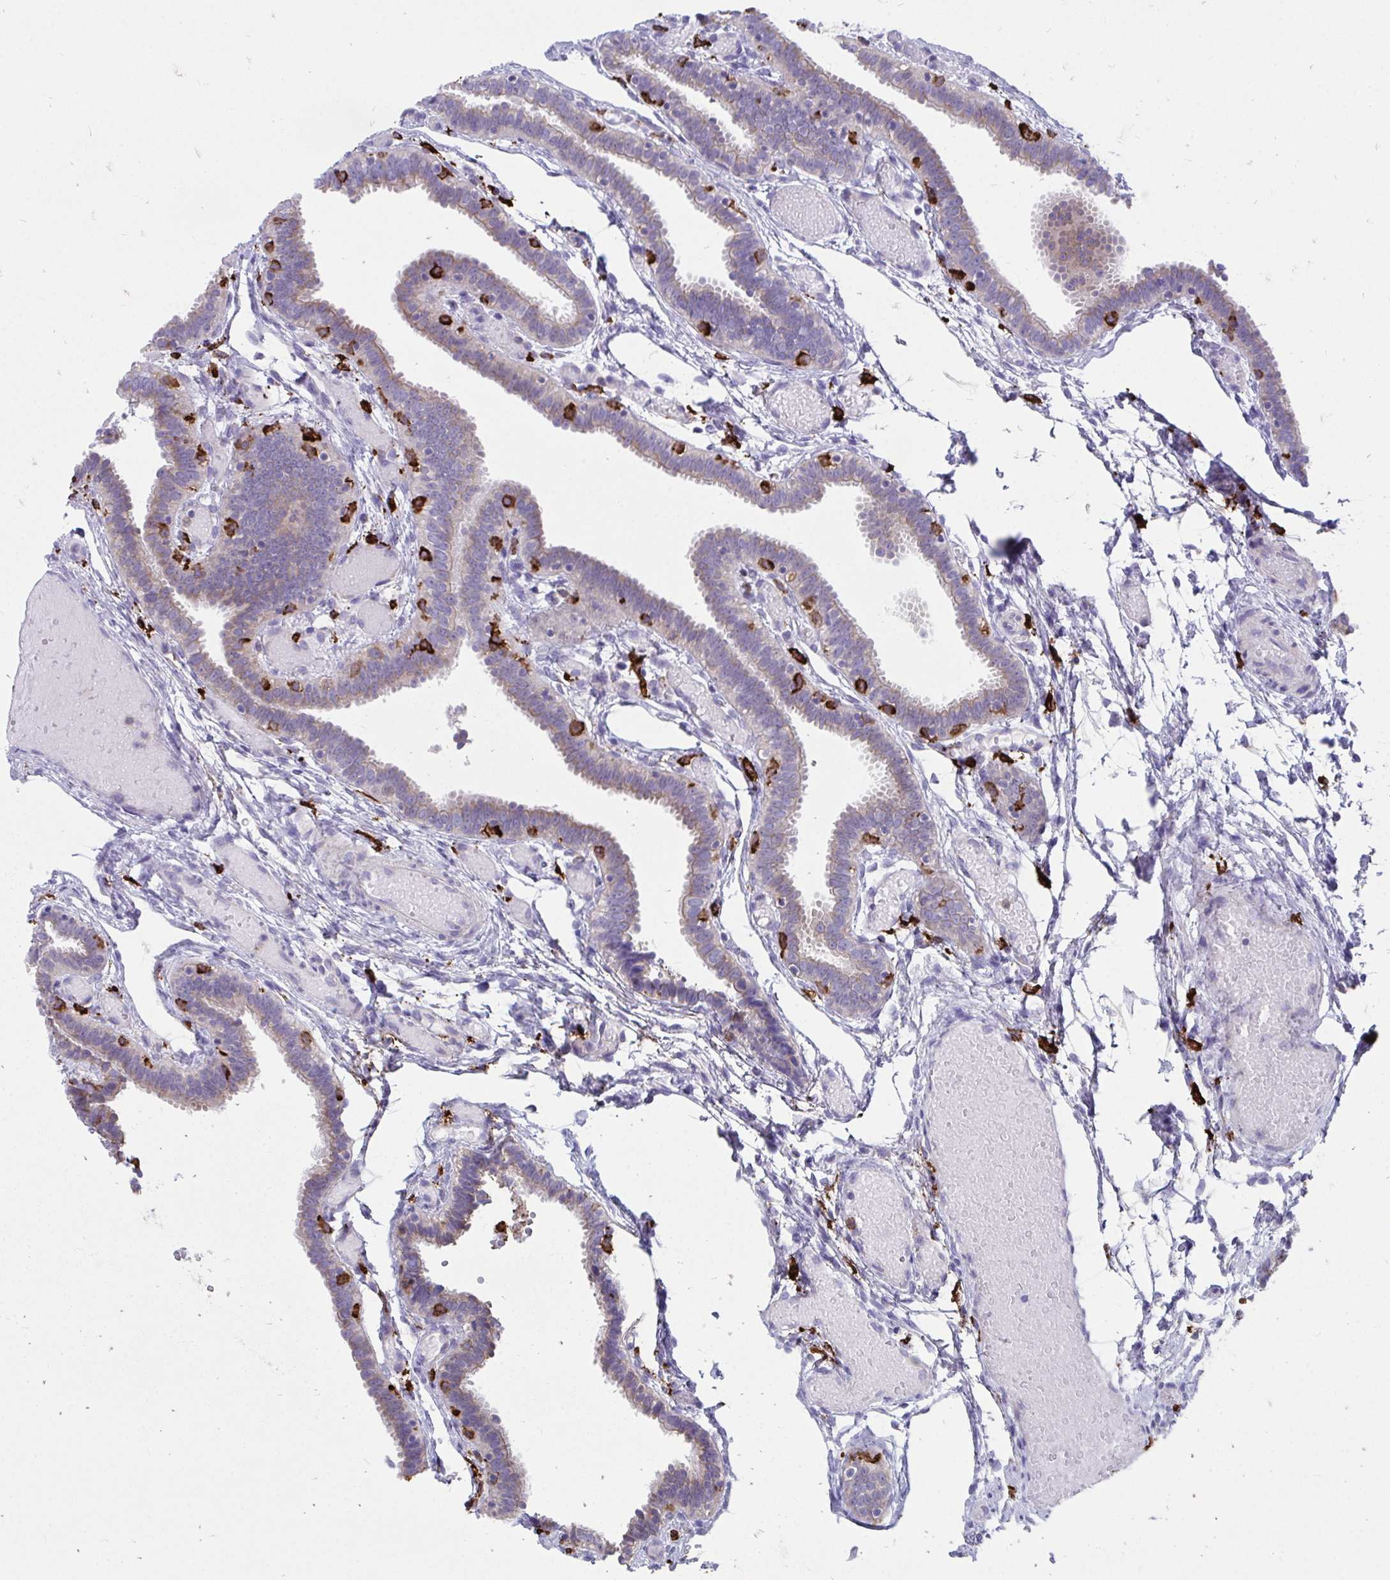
{"staining": {"intensity": "weak", "quantity": "25%-75%", "location": "cytoplasmic/membranous"}, "tissue": "fallopian tube", "cell_type": "Glandular cells", "image_type": "normal", "snomed": [{"axis": "morphology", "description": "Normal tissue, NOS"}, {"axis": "topography", "description": "Fallopian tube"}], "caption": "Normal fallopian tube shows weak cytoplasmic/membranous expression in approximately 25%-75% of glandular cells, visualized by immunohistochemistry. Using DAB (3,3'-diaminobenzidine) (brown) and hematoxylin (blue) stains, captured at high magnification using brightfield microscopy.", "gene": "CD163", "patient": {"sex": "female", "age": 37}}